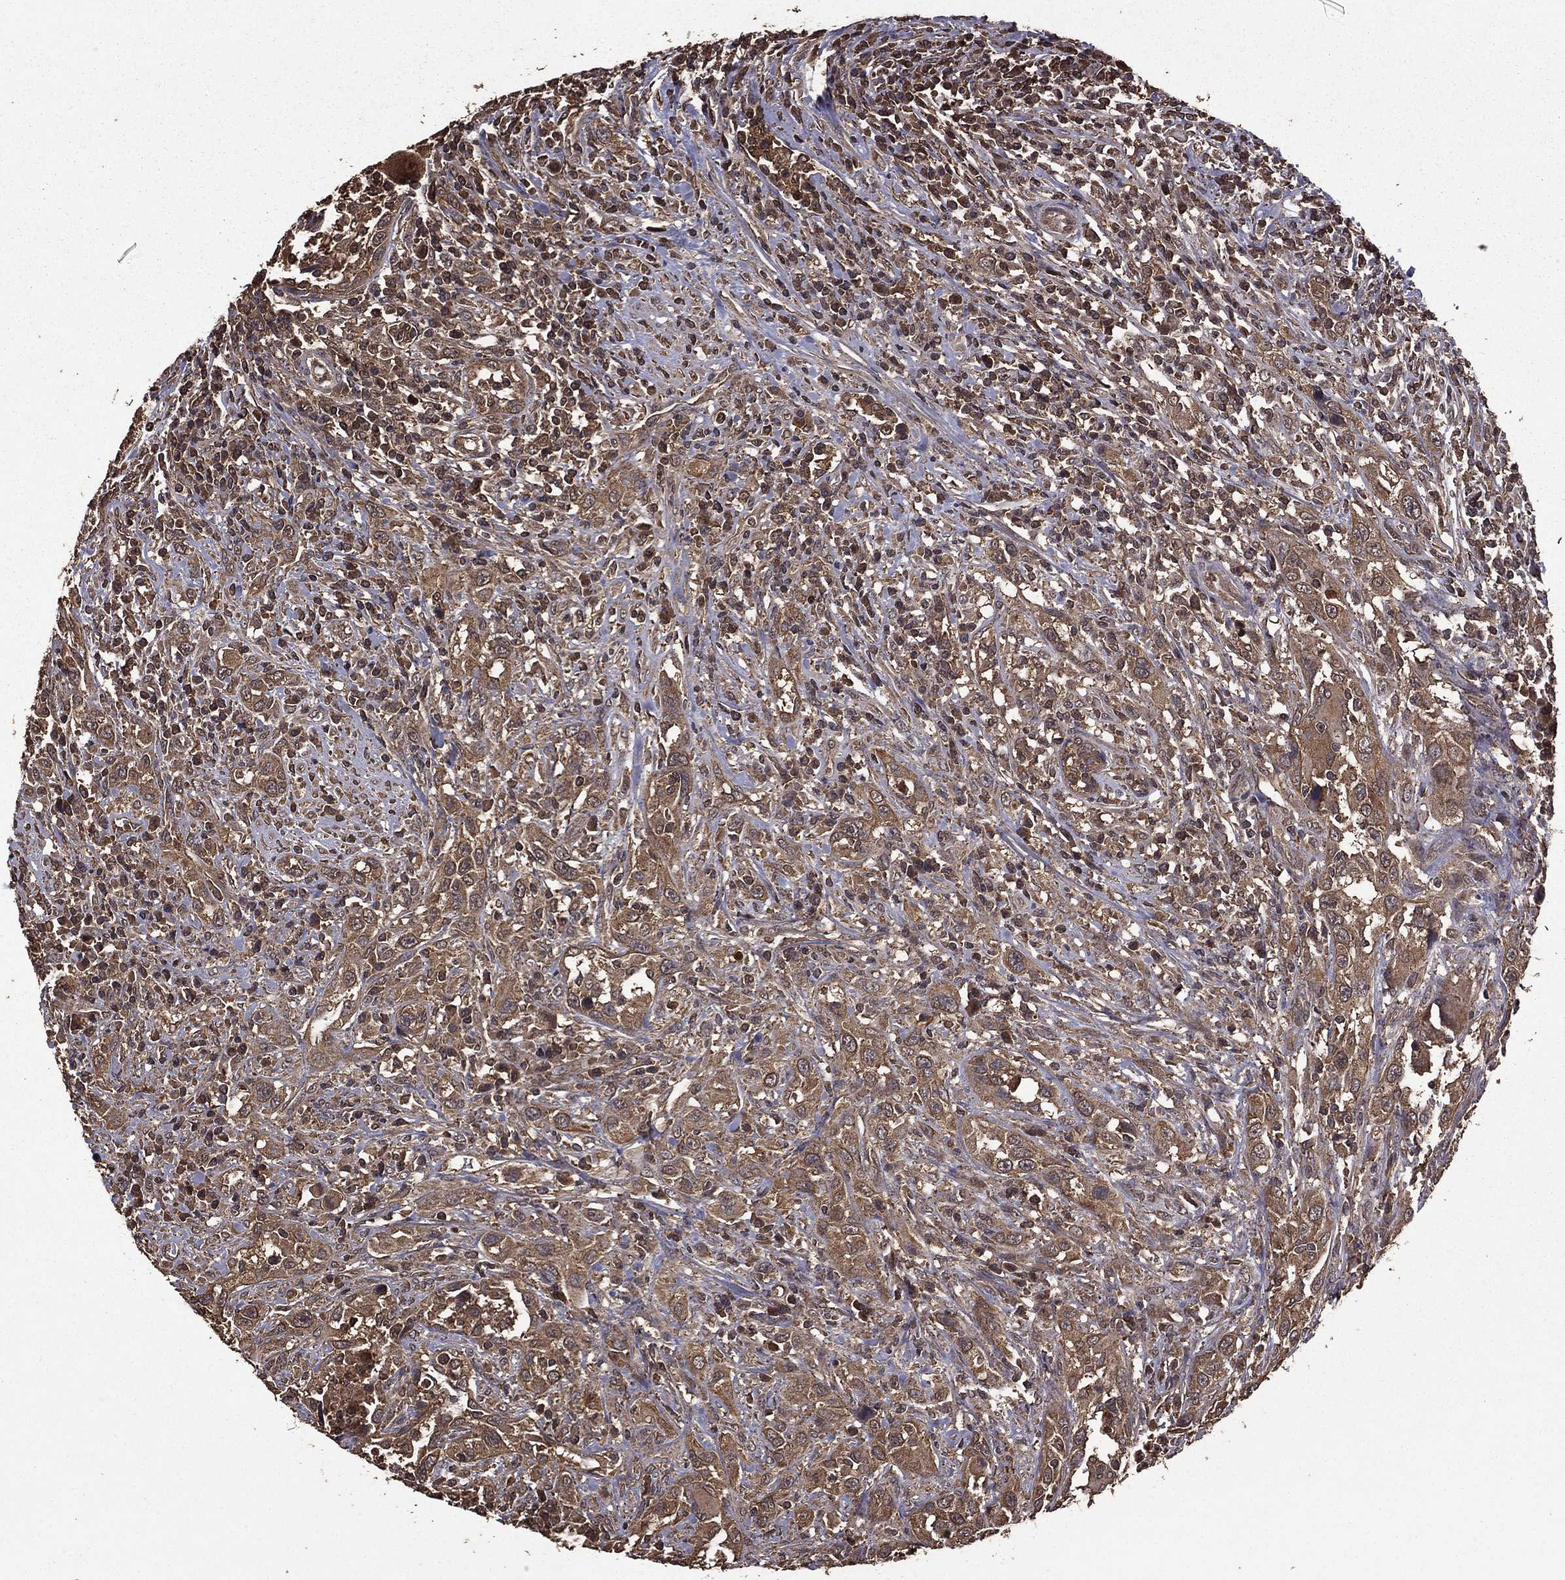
{"staining": {"intensity": "weak", "quantity": ">75%", "location": "cytoplasmic/membranous"}, "tissue": "urothelial cancer", "cell_type": "Tumor cells", "image_type": "cancer", "snomed": [{"axis": "morphology", "description": "Urothelial carcinoma, NOS"}, {"axis": "morphology", "description": "Urothelial carcinoma, High grade"}, {"axis": "topography", "description": "Urinary bladder"}], "caption": "Immunohistochemical staining of human urothelial cancer exhibits weak cytoplasmic/membranous protein staining in about >75% of tumor cells.", "gene": "BIRC6", "patient": {"sex": "female", "age": 64}}